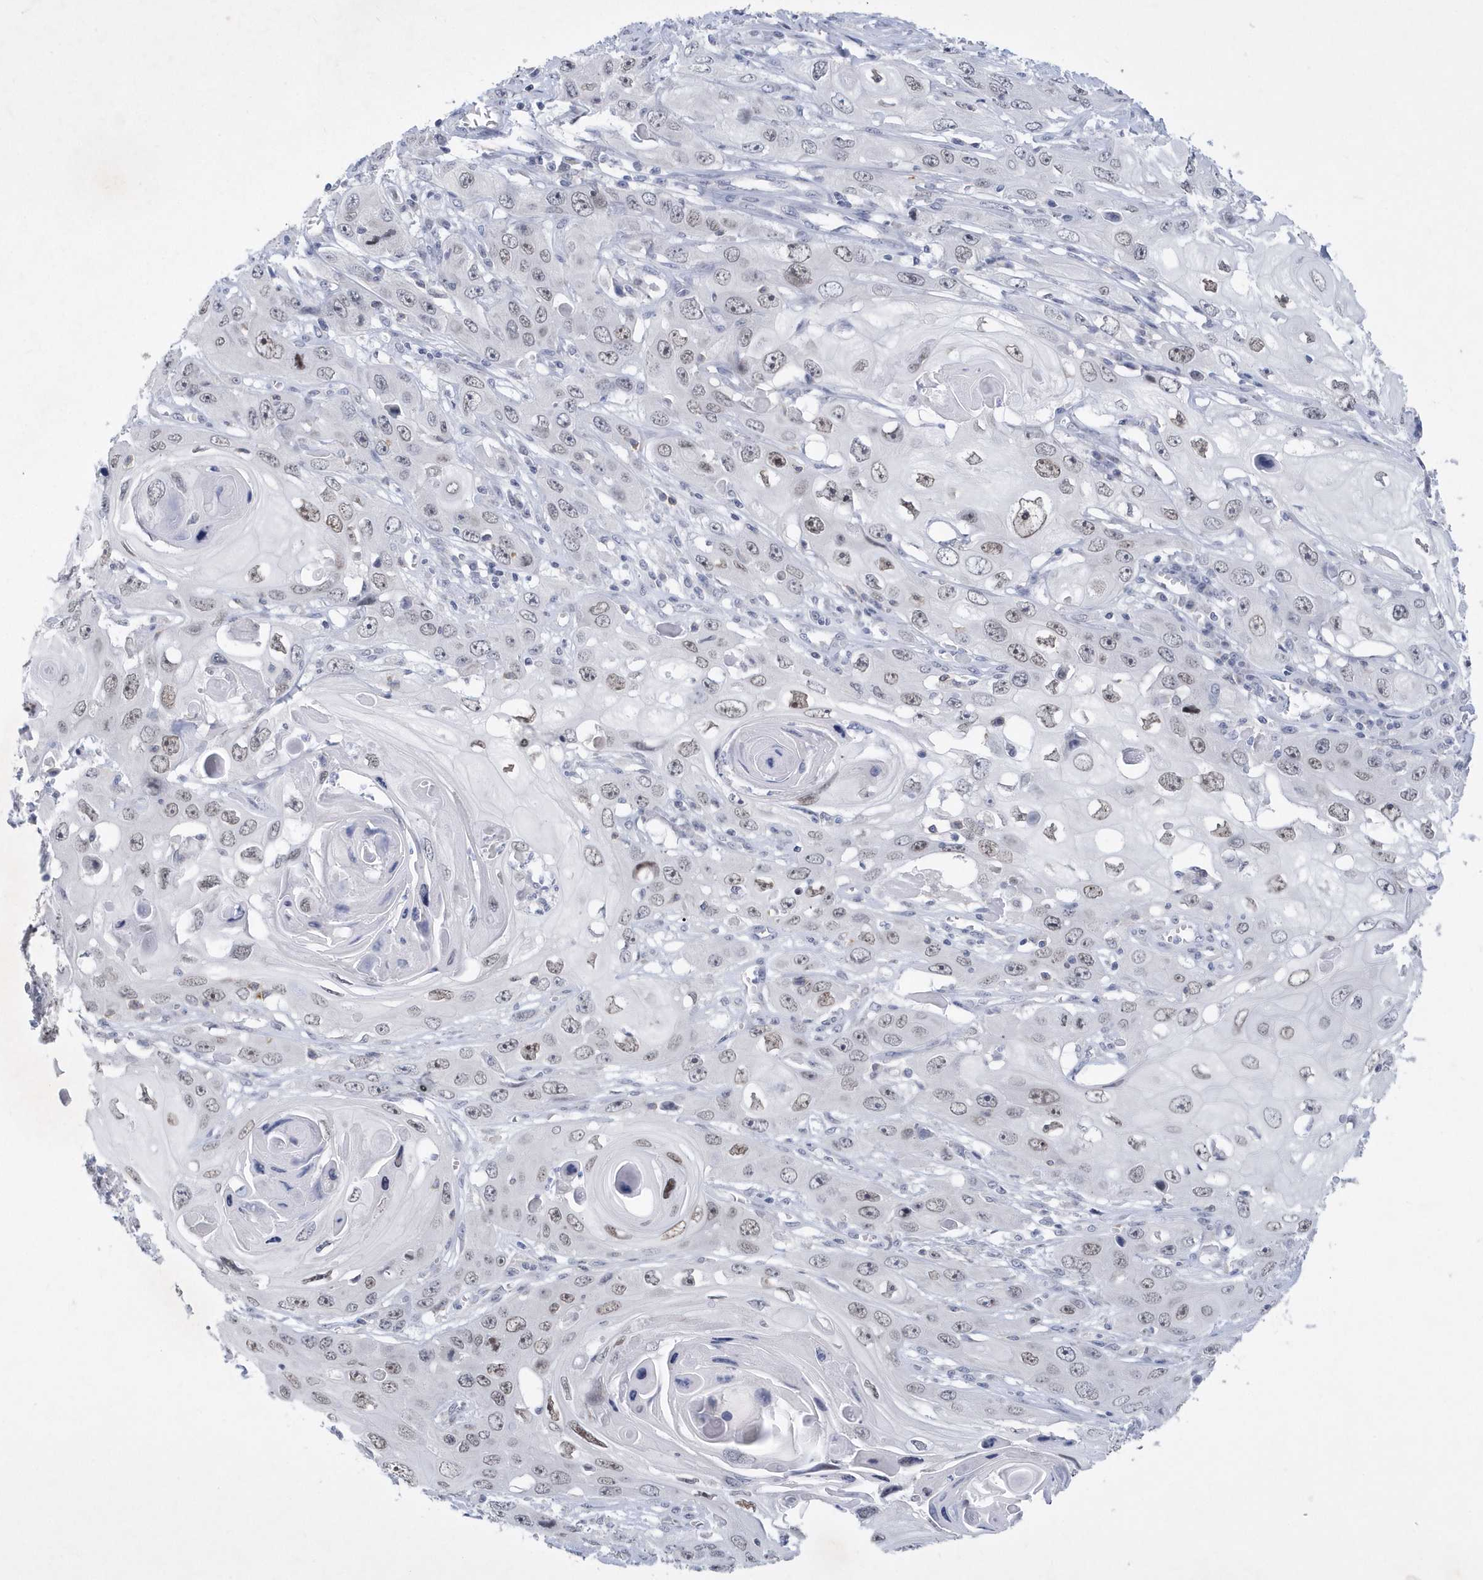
{"staining": {"intensity": "moderate", "quantity": "25%-75%", "location": "nuclear"}, "tissue": "skin cancer", "cell_type": "Tumor cells", "image_type": "cancer", "snomed": [{"axis": "morphology", "description": "Squamous cell carcinoma, NOS"}, {"axis": "topography", "description": "Skin"}], "caption": "Immunohistochemistry (IHC) image of neoplastic tissue: squamous cell carcinoma (skin) stained using immunohistochemistry (IHC) exhibits medium levels of moderate protein expression localized specifically in the nuclear of tumor cells, appearing as a nuclear brown color.", "gene": "SRGAP3", "patient": {"sex": "male", "age": 55}}